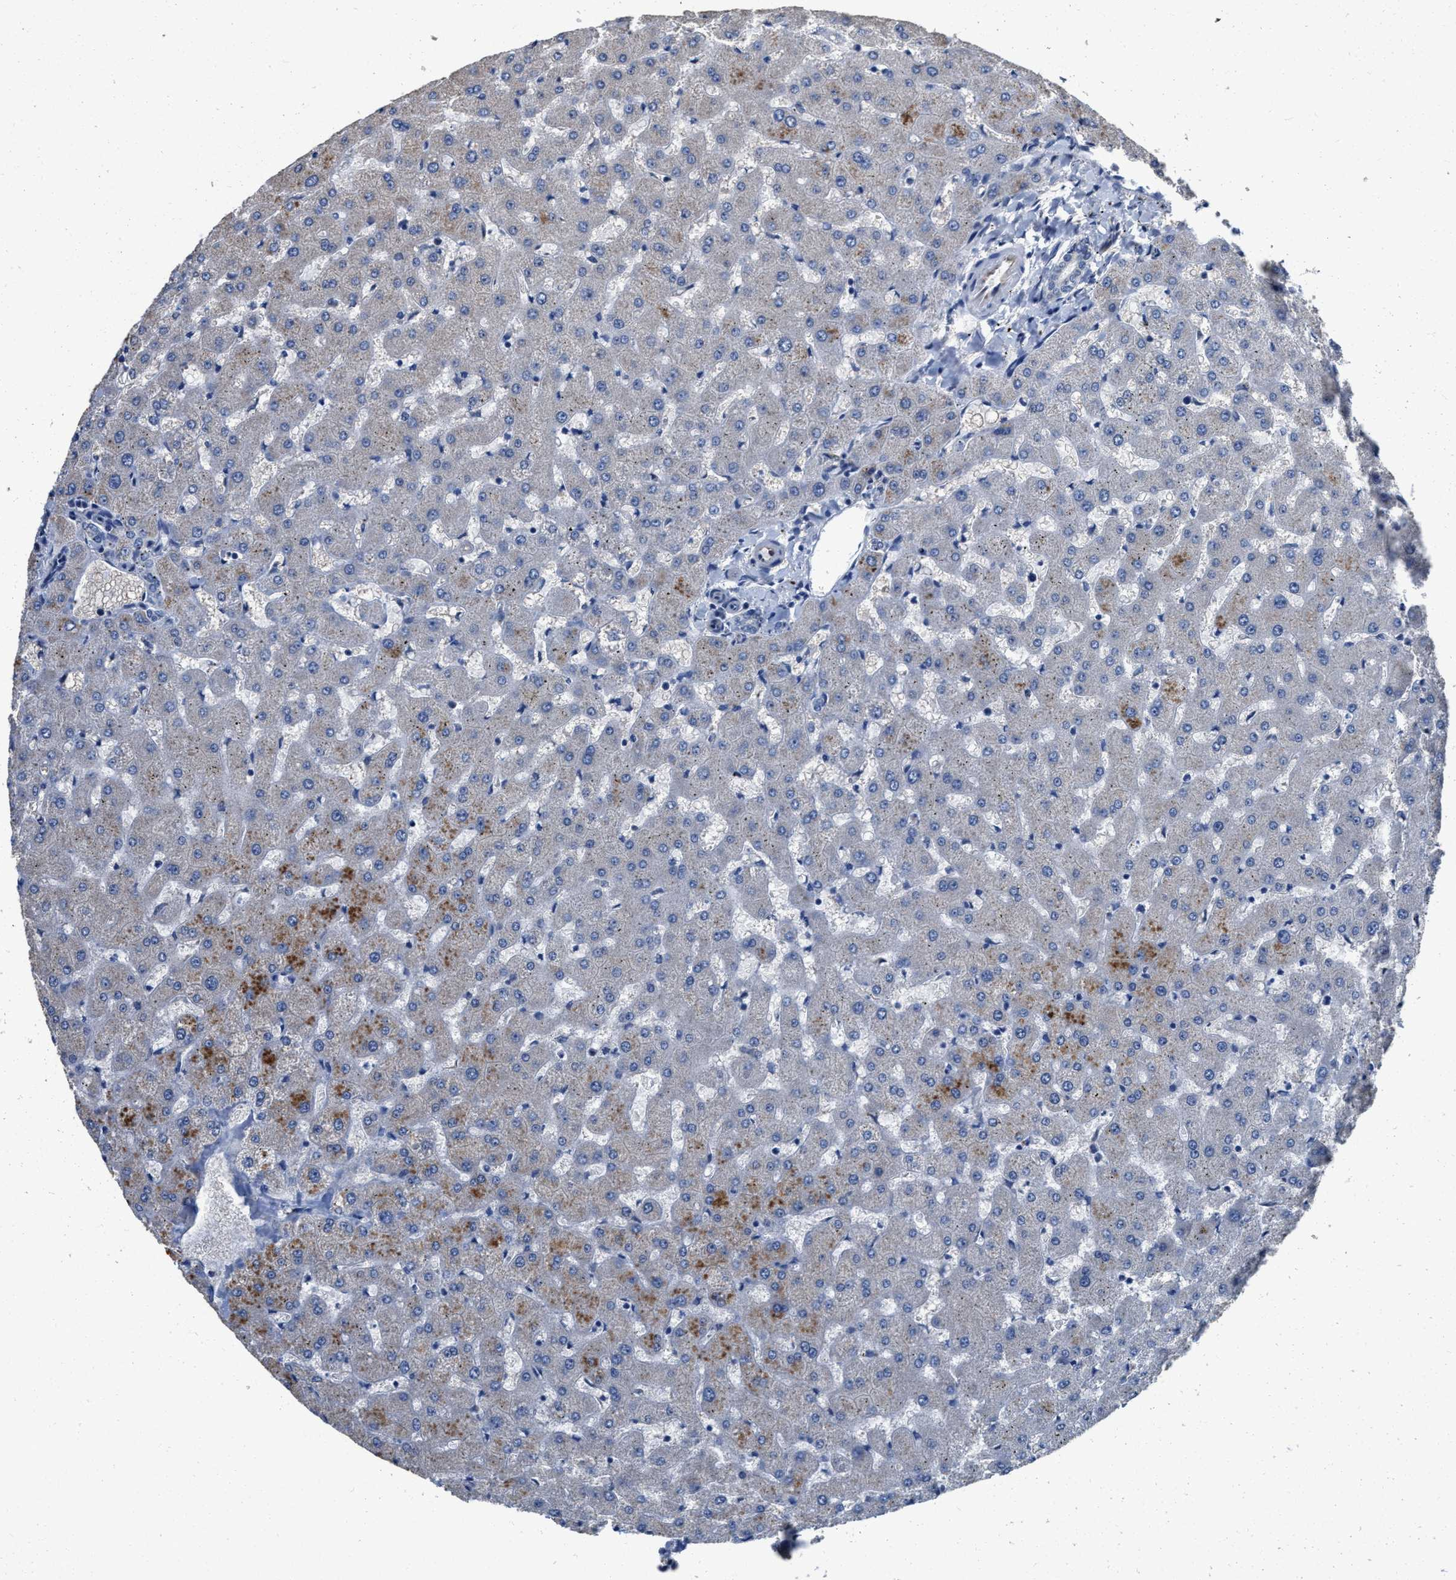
{"staining": {"intensity": "negative", "quantity": "none", "location": "none"}, "tissue": "liver", "cell_type": "Cholangiocytes", "image_type": "normal", "snomed": [{"axis": "morphology", "description": "Normal tissue, NOS"}, {"axis": "topography", "description": "Liver"}], "caption": "An immunohistochemistry (IHC) histopathology image of normal liver is shown. There is no staining in cholangiocytes of liver.", "gene": "PEG10", "patient": {"sex": "female", "age": 63}}